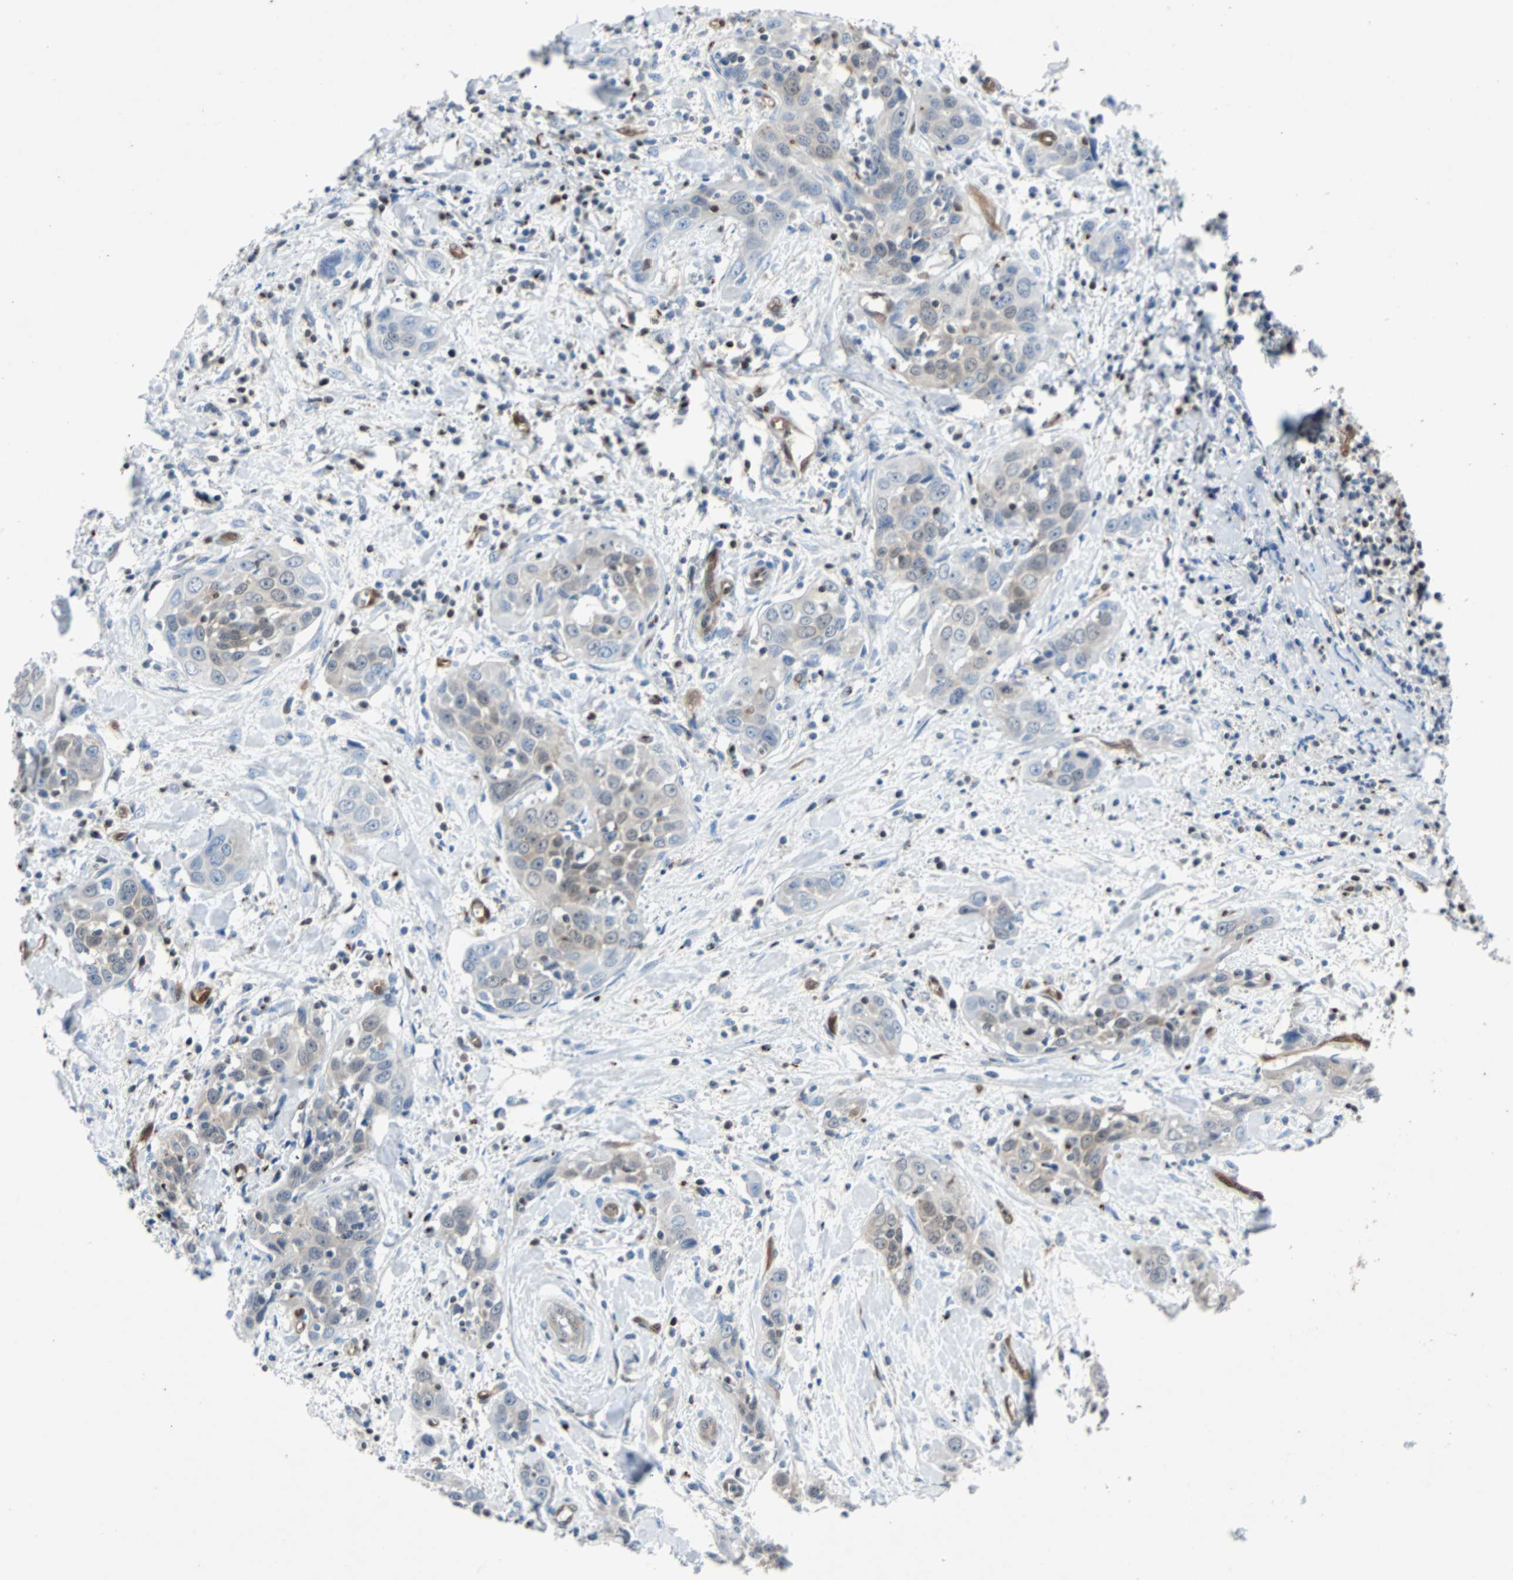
{"staining": {"intensity": "weak", "quantity": "<25%", "location": "cytoplasmic/membranous"}, "tissue": "head and neck cancer", "cell_type": "Tumor cells", "image_type": "cancer", "snomed": [{"axis": "morphology", "description": "Squamous cell carcinoma, NOS"}, {"axis": "topography", "description": "Oral tissue"}, {"axis": "topography", "description": "Head-Neck"}], "caption": "Tumor cells show no significant positivity in head and neck squamous cell carcinoma.", "gene": "MAP2K6", "patient": {"sex": "female", "age": 50}}